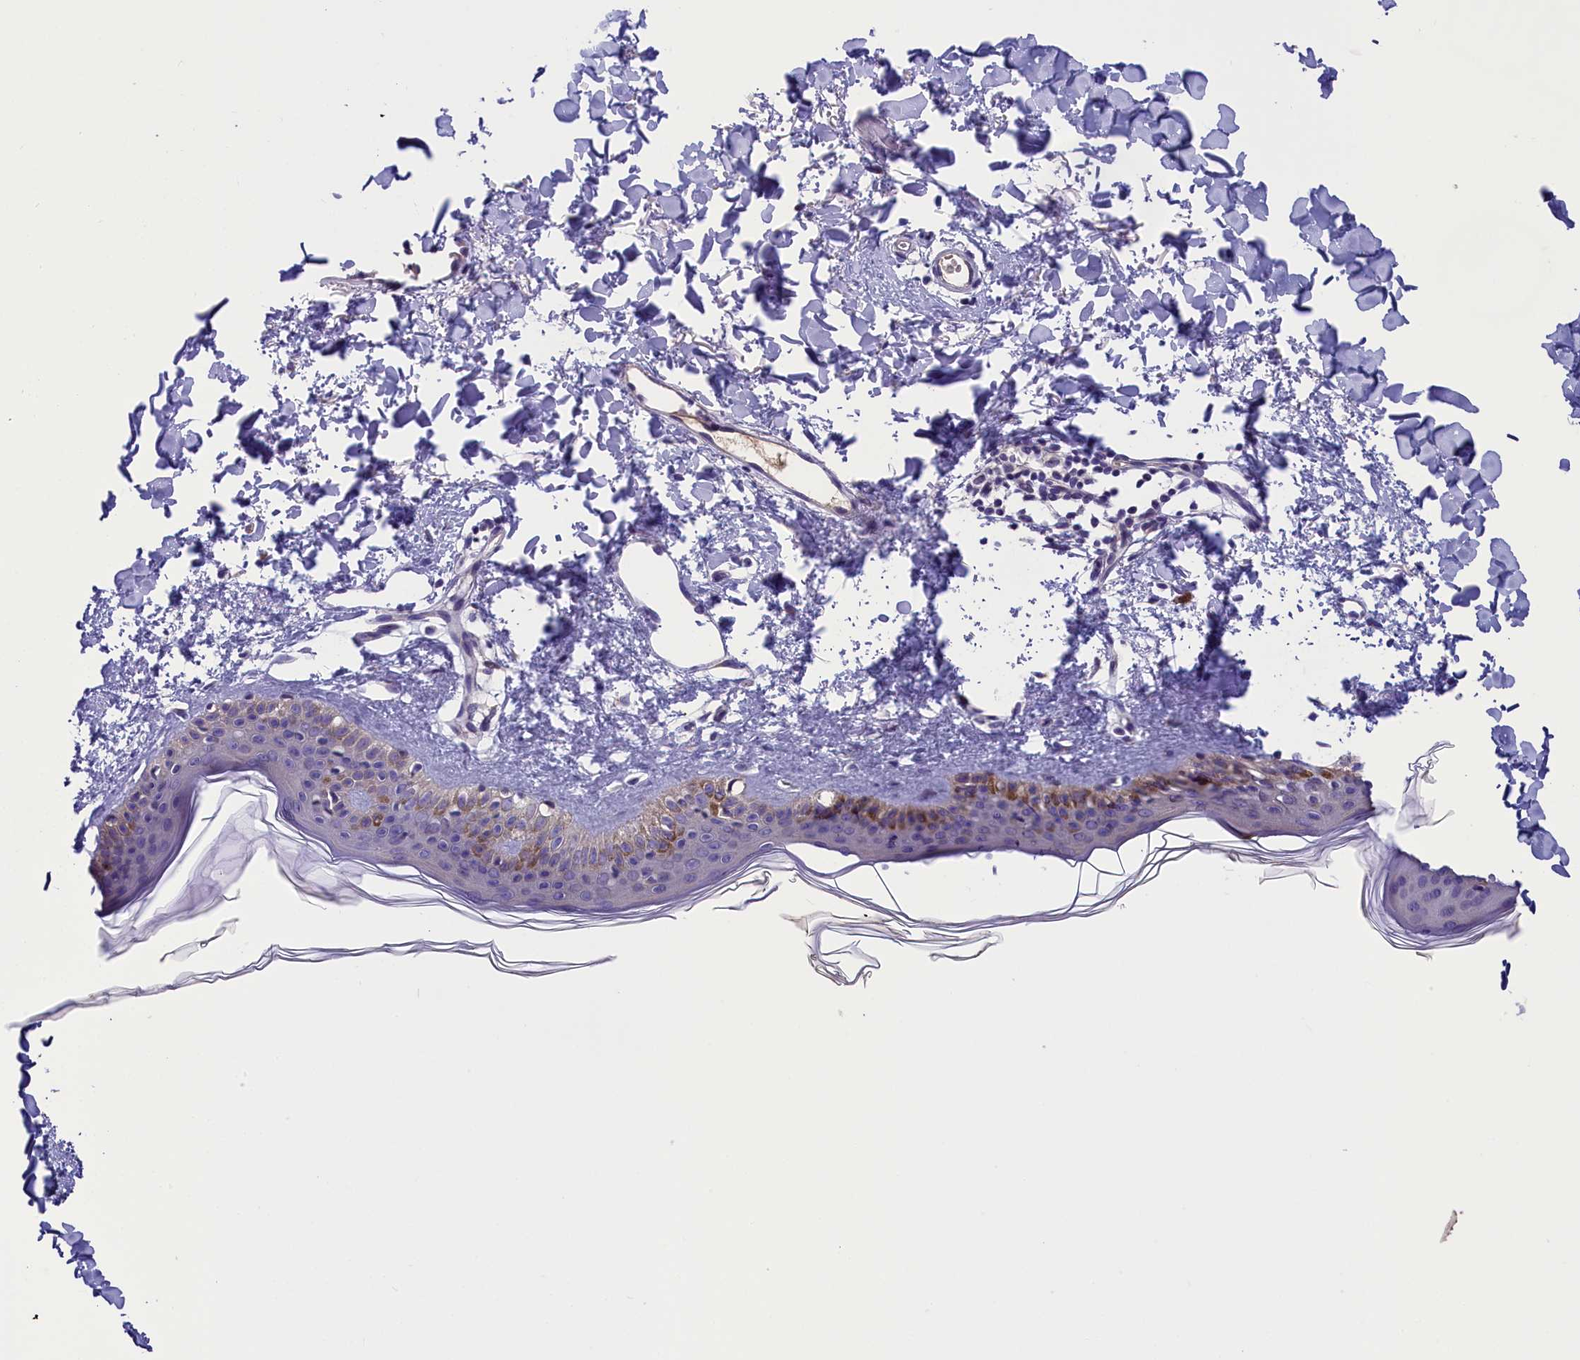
{"staining": {"intensity": "negative", "quantity": "none", "location": "none"}, "tissue": "skin", "cell_type": "Fibroblasts", "image_type": "normal", "snomed": [{"axis": "morphology", "description": "Normal tissue, NOS"}, {"axis": "topography", "description": "Skin"}], "caption": "High power microscopy image of an IHC image of unremarkable skin, revealing no significant expression in fibroblasts.", "gene": "ABCC8", "patient": {"sex": "female", "age": 58}}